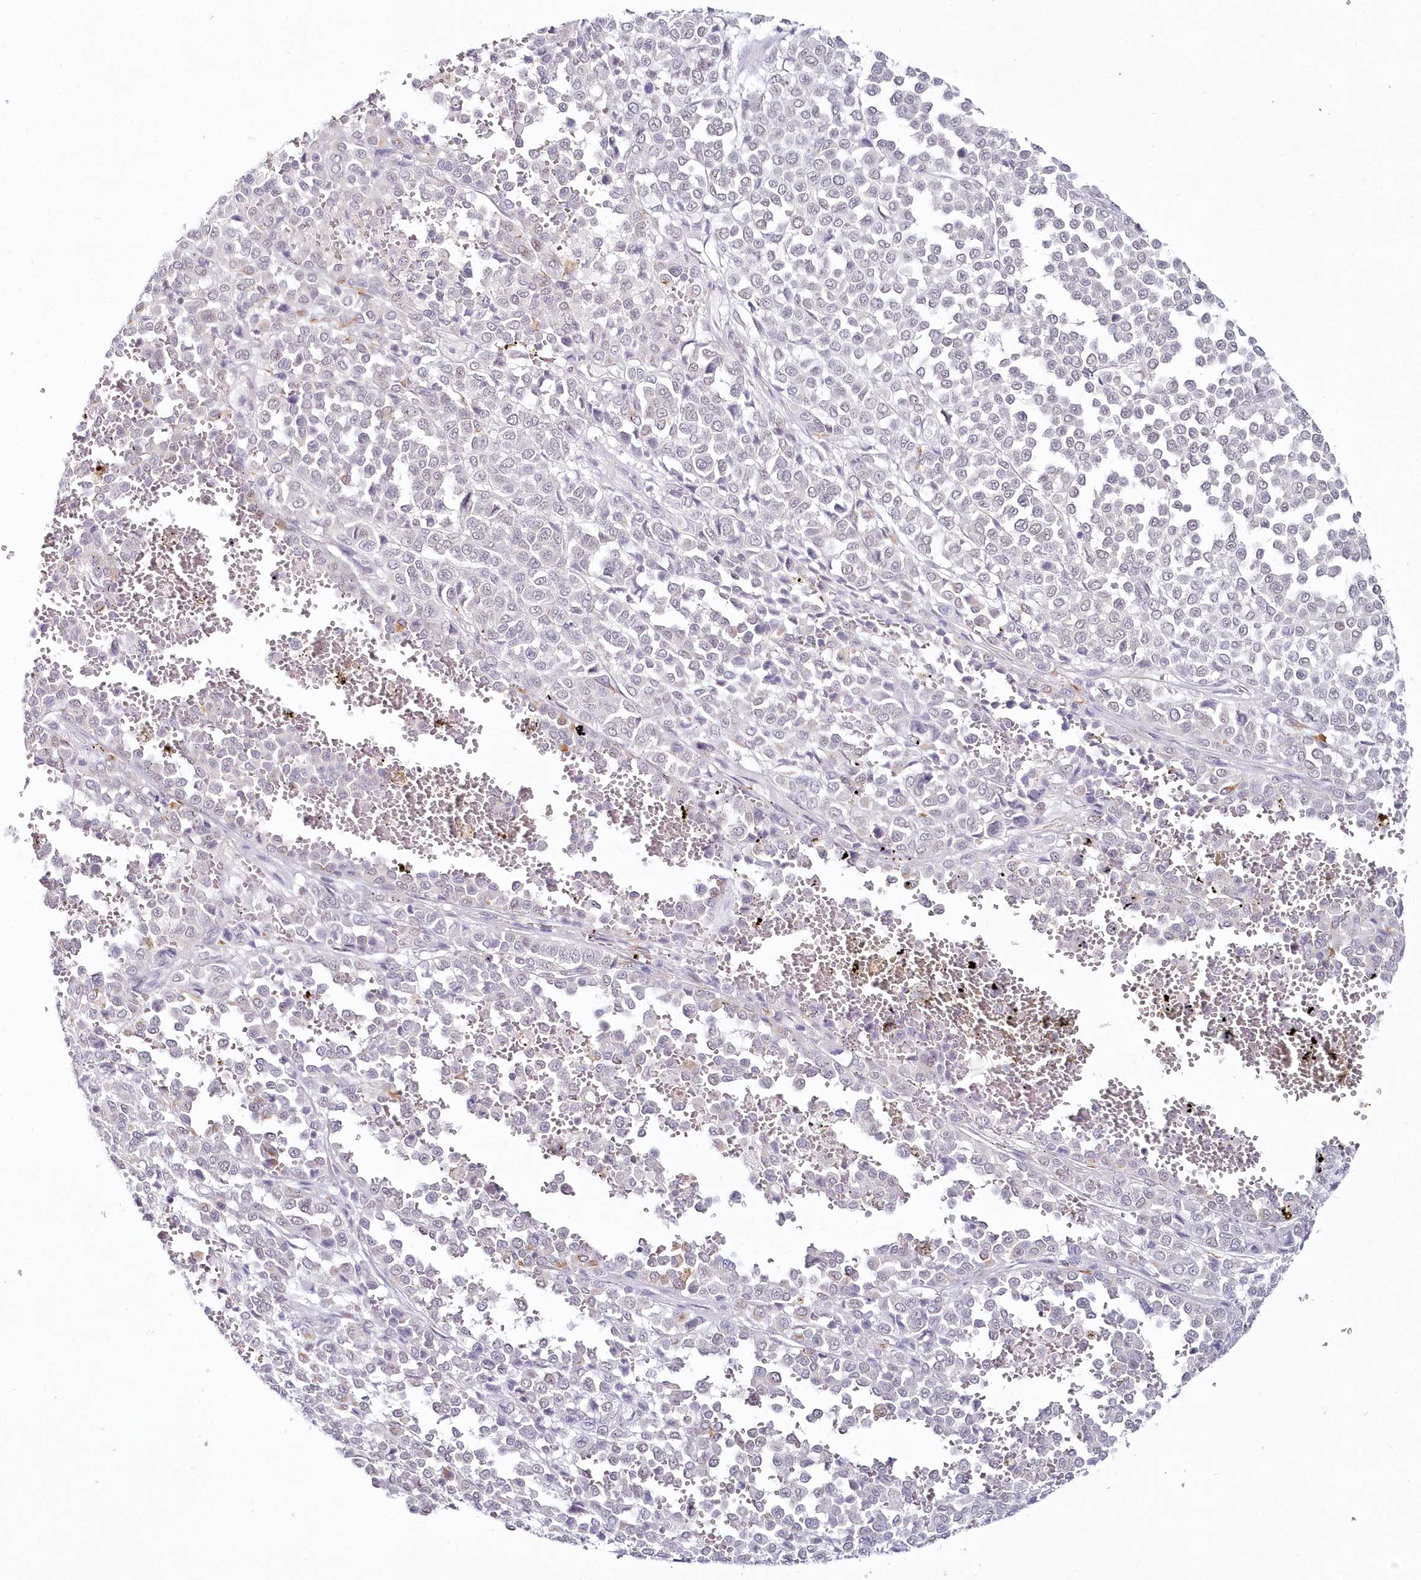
{"staining": {"intensity": "negative", "quantity": "none", "location": "none"}, "tissue": "melanoma", "cell_type": "Tumor cells", "image_type": "cancer", "snomed": [{"axis": "morphology", "description": "Malignant melanoma, Metastatic site"}, {"axis": "topography", "description": "Pancreas"}], "caption": "An image of melanoma stained for a protein reveals no brown staining in tumor cells. (Immunohistochemistry (ihc), brightfield microscopy, high magnification).", "gene": "HYCC2", "patient": {"sex": "female", "age": 30}}